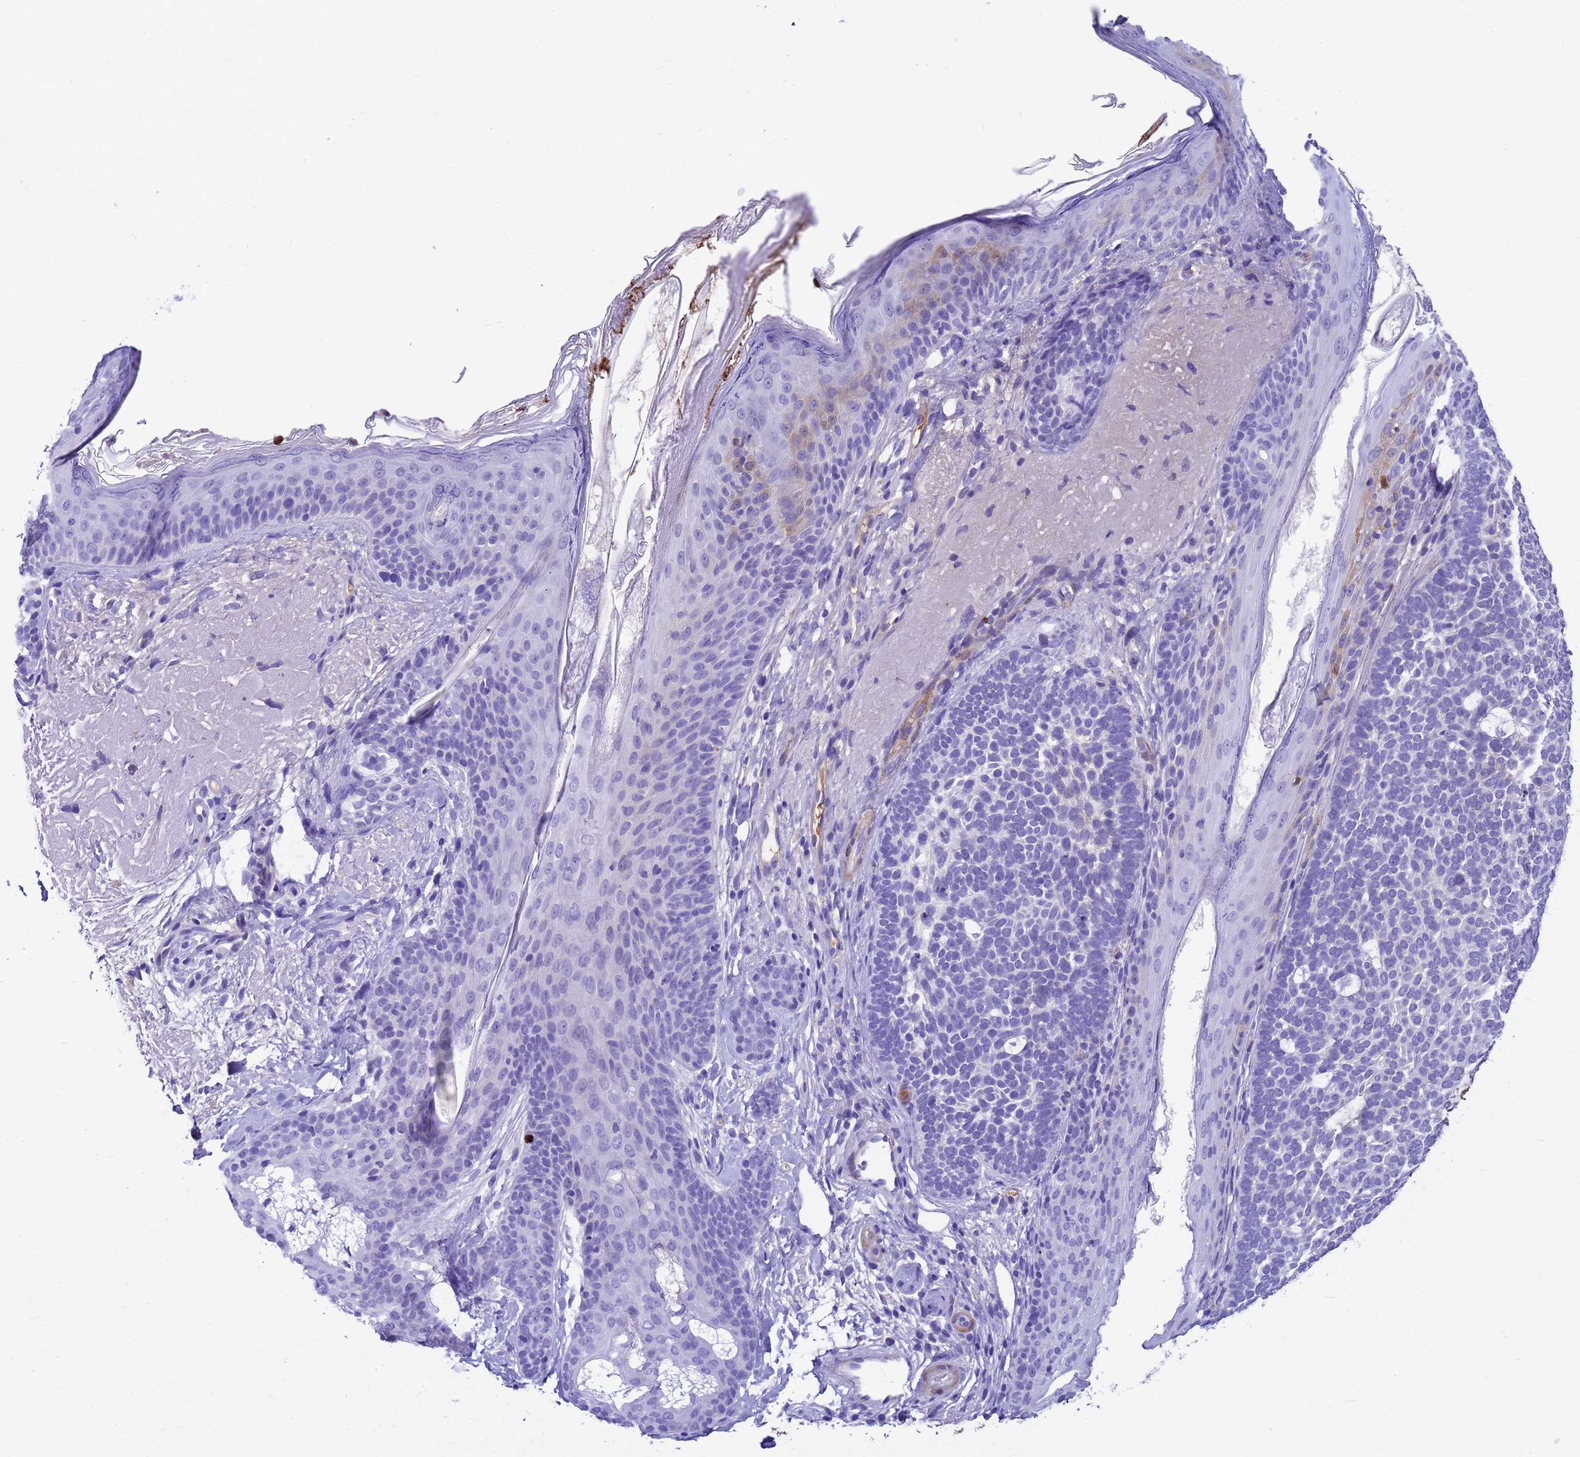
{"staining": {"intensity": "negative", "quantity": "none", "location": "none"}, "tissue": "skin cancer", "cell_type": "Tumor cells", "image_type": "cancer", "snomed": [{"axis": "morphology", "description": "Basal cell carcinoma"}, {"axis": "topography", "description": "Skin"}], "caption": "There is no significant expression in tumor cells of skin cancer (basal cell carcinoma).", "gene": "ORM1", "patient": {"sex": "female", "age": 77}}